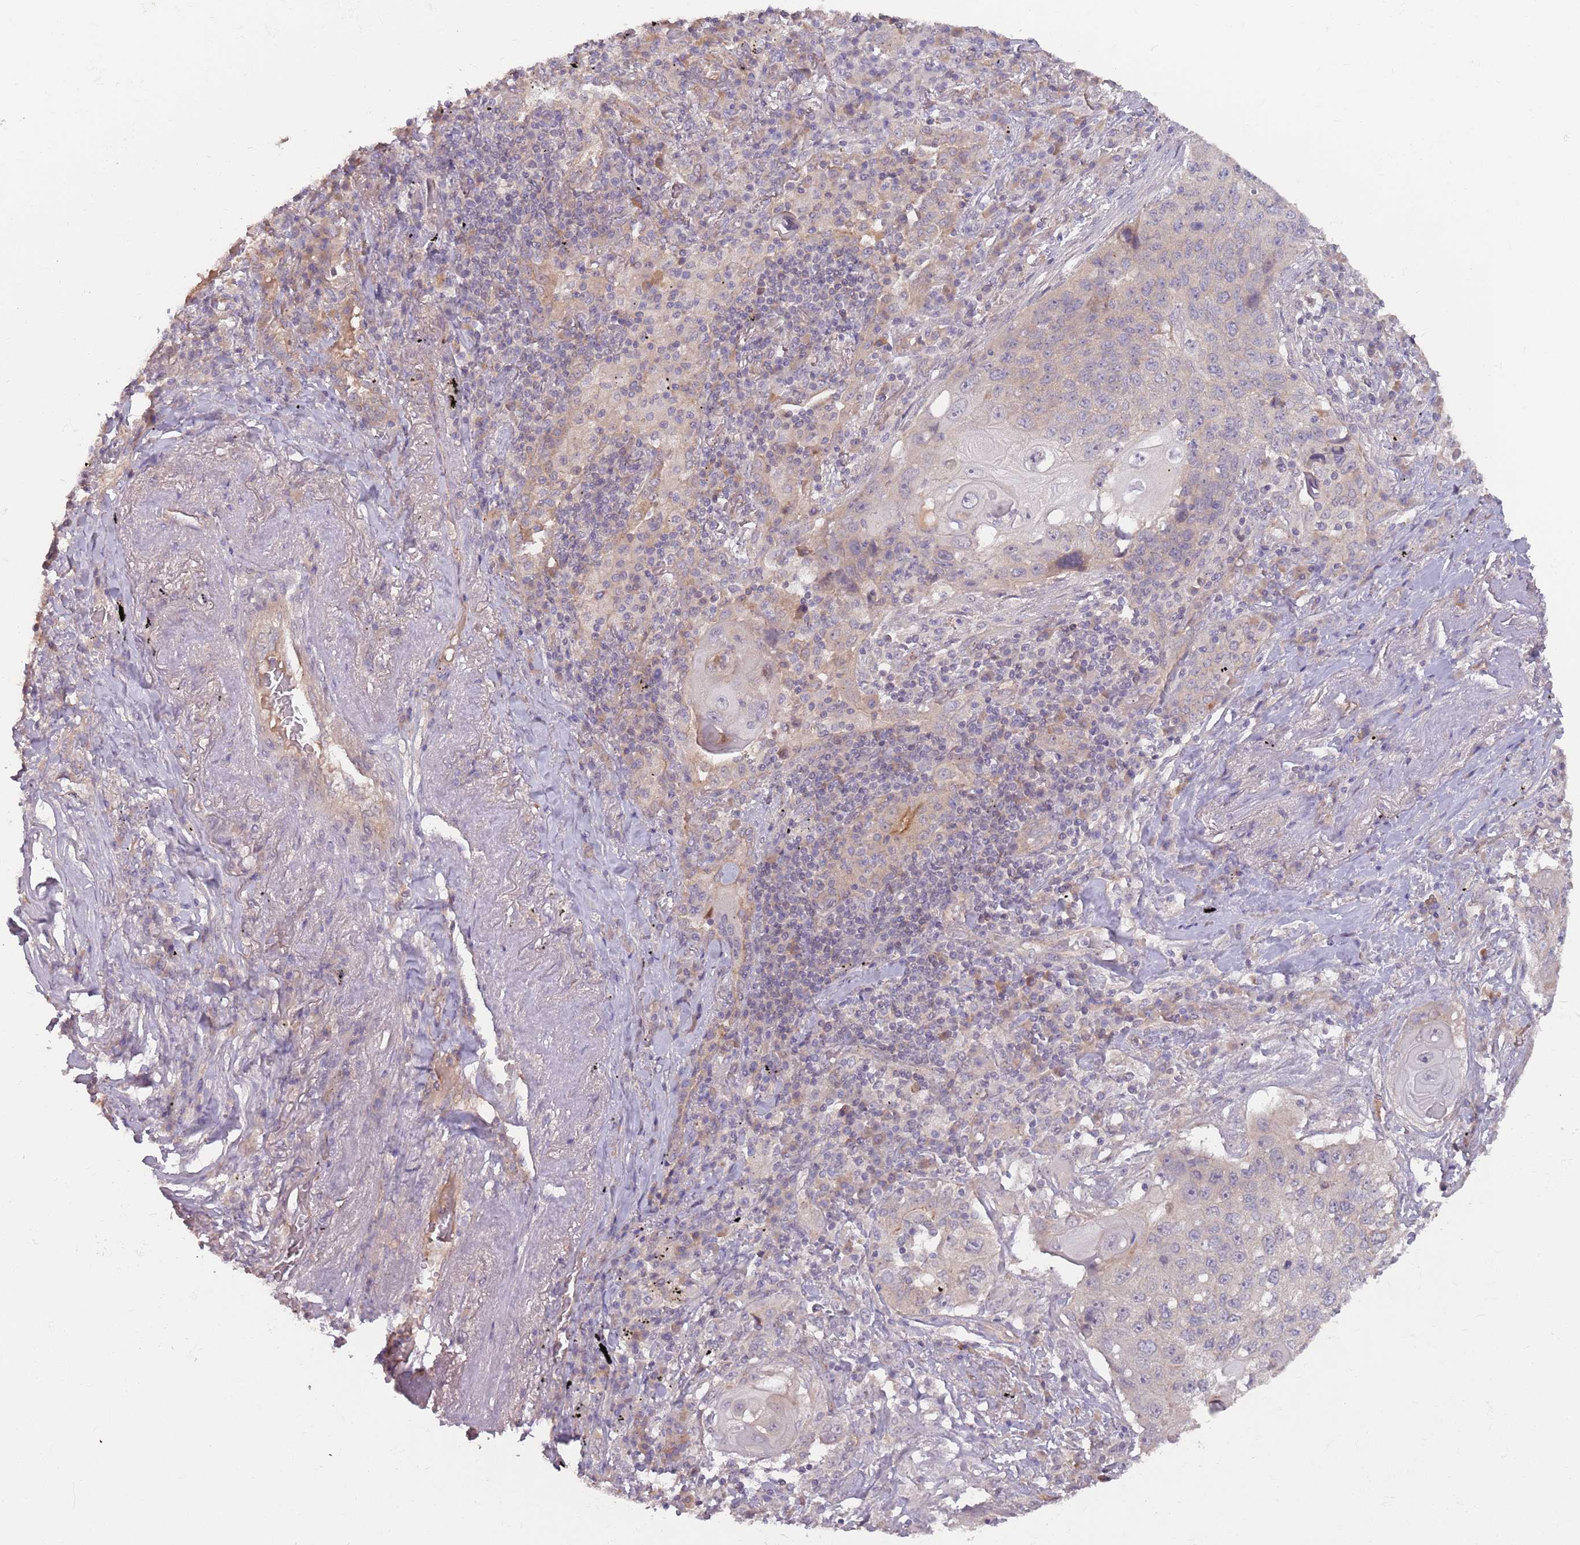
{"staining": {"intensity": "negative", "quantity": "none", "location": "none"}, "tissue": "lung cancer", "cell_type": "Tumor cells", "image_type": "cancer", "snomed": [{"axis": "morphology", "description": "Squamous cell carcinoma, NOS"}, {"axis": "topography", "description": "Lung"}], "caption": "This is an IHC histopathology image of lung cancer. There is no positivity in tumor cells.", "gene": "SAV1", "patient": {"sex": "female", "age": 63}}